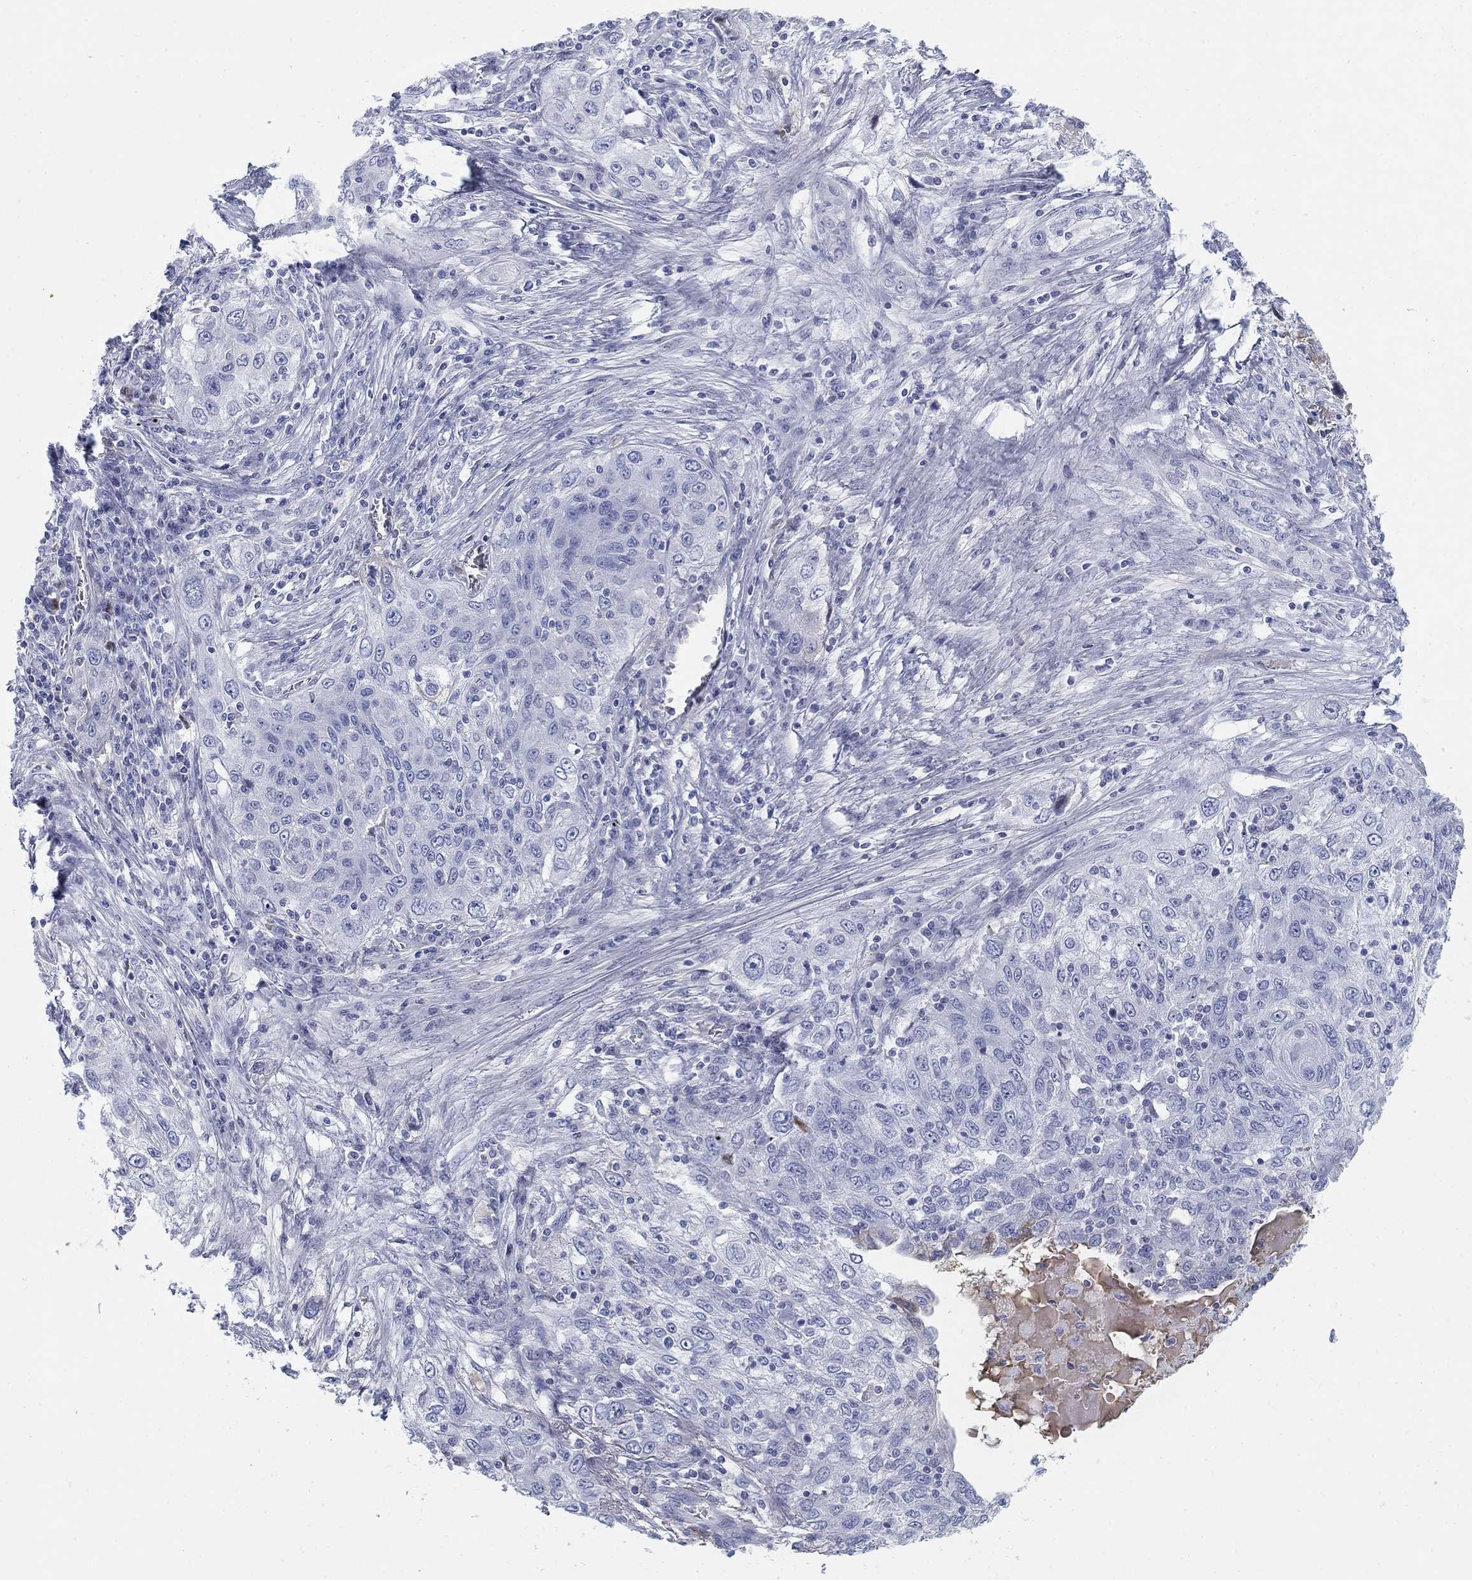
{"staining": {"intensity": "negative", "quantity": "none", "location": "none"}, "tissue": "lung cancer", "cell_type": "Tumor cells", "image_type": "cancer", "snomed": [{"axis": "morphology", "description": "Squamous cell carcinoma, NOS"}, {"axis": "topography", "description": "Lung"}], "caption": "Protein analysis of lung cancer (squamous cell carcinoma) demonstrates no significant staining in tumor cells.", "gene": "HEATR4", "patient": {"sex": "female", "age": 69}}